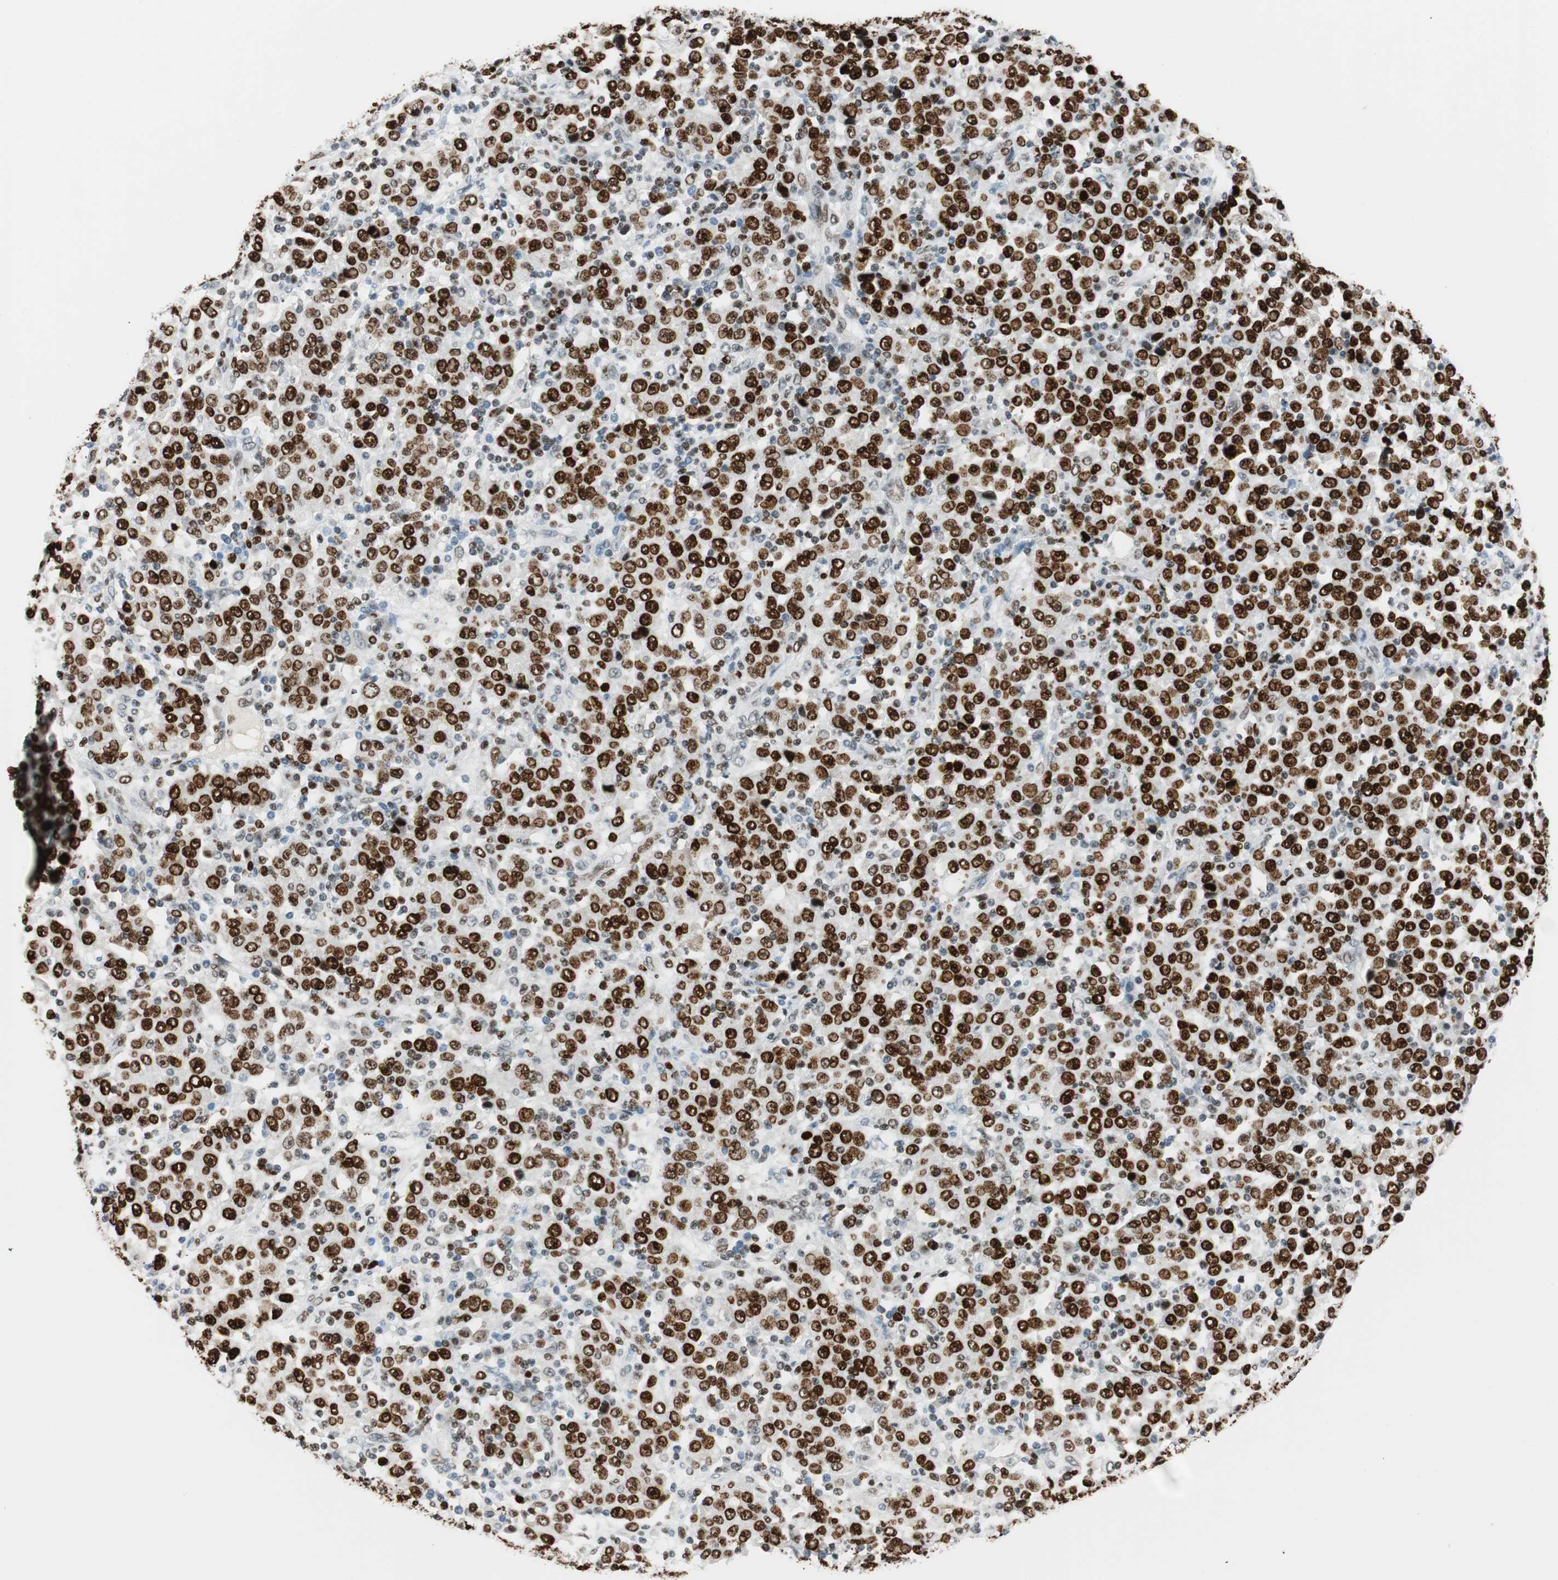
{"staining": {"intensity": "strong", "quantity": "25%-75%", "location": "nuclear"}, "tissue": "stomach cancer", "cell_type": "Tumor cells", "image_type": "cancer", "snomed": [{"axis": "morphology", "description": "Normal tissue, NOS"}, {"axis": "morphology", "description": "Adenocarcinoma, NOS"}, {"axis": "topography", "description": "Stomach, upper"}, {"axis": "topography", "description": "Stomach"}], "caption": "DAB (3,3'-diaminobenzidine) immunohistochemical staining of human stomach cancer demonstrates strong nuclear protein expression in about 25%-75% of tumor cells.", "gene": "EZH2", "patient": {"sex": "male", "age": 59}}